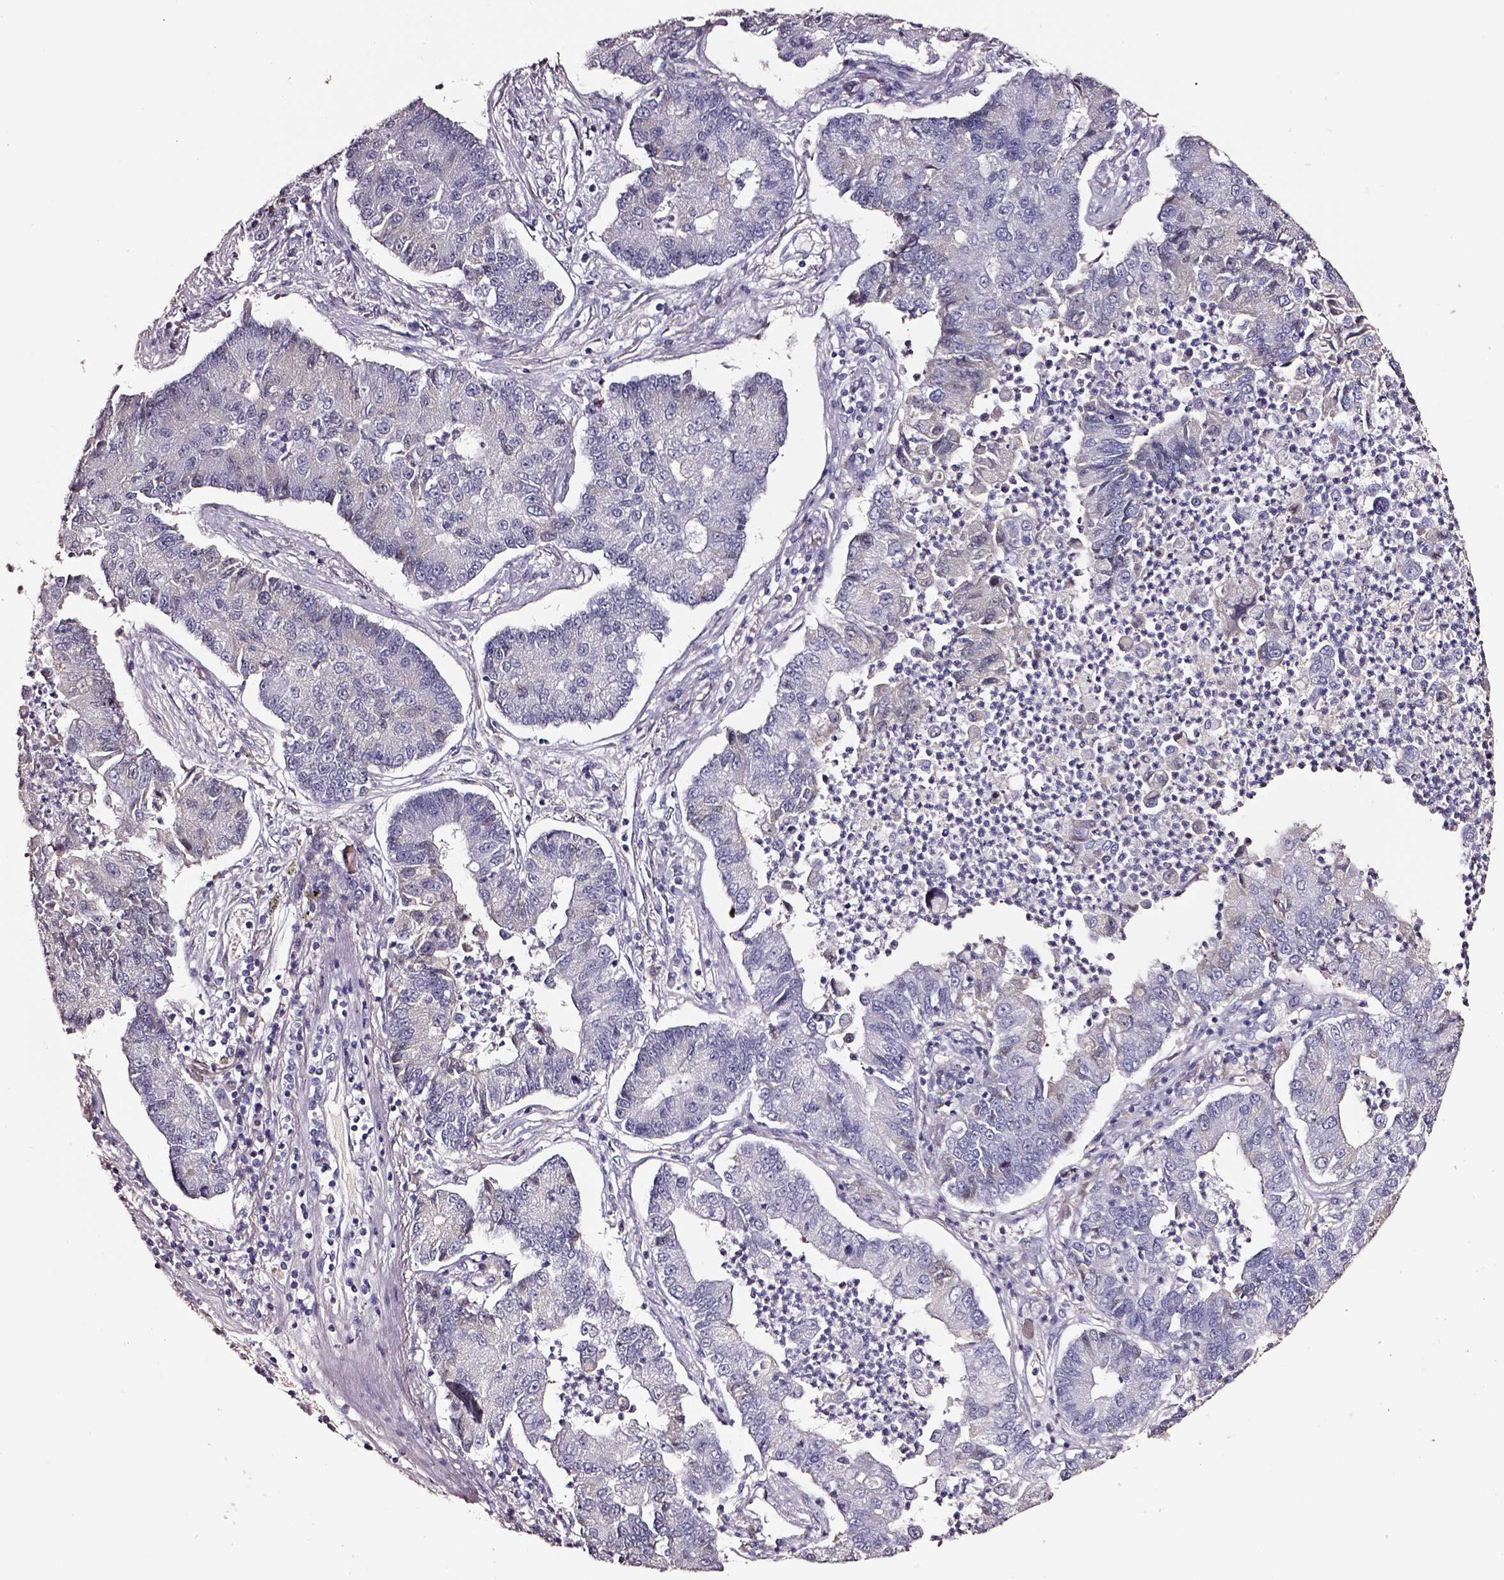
{"staining": {"intensity": "negative", "quantity": "none", "location": "none"}, "tissue": "lung cancer", "cell_type": "Tumor cells", "image_type": "cancer", "snomed": [{"axis": "morphology", "description": "Adenocarcinoma, NOS"}, {"axis": "topography", "description": "Lung"}], "caption": "Tumor cells are negative for protein expression in human lung cancer.", "gene": "SMIM17", "patient": {"sex": "female", "age": 57}}